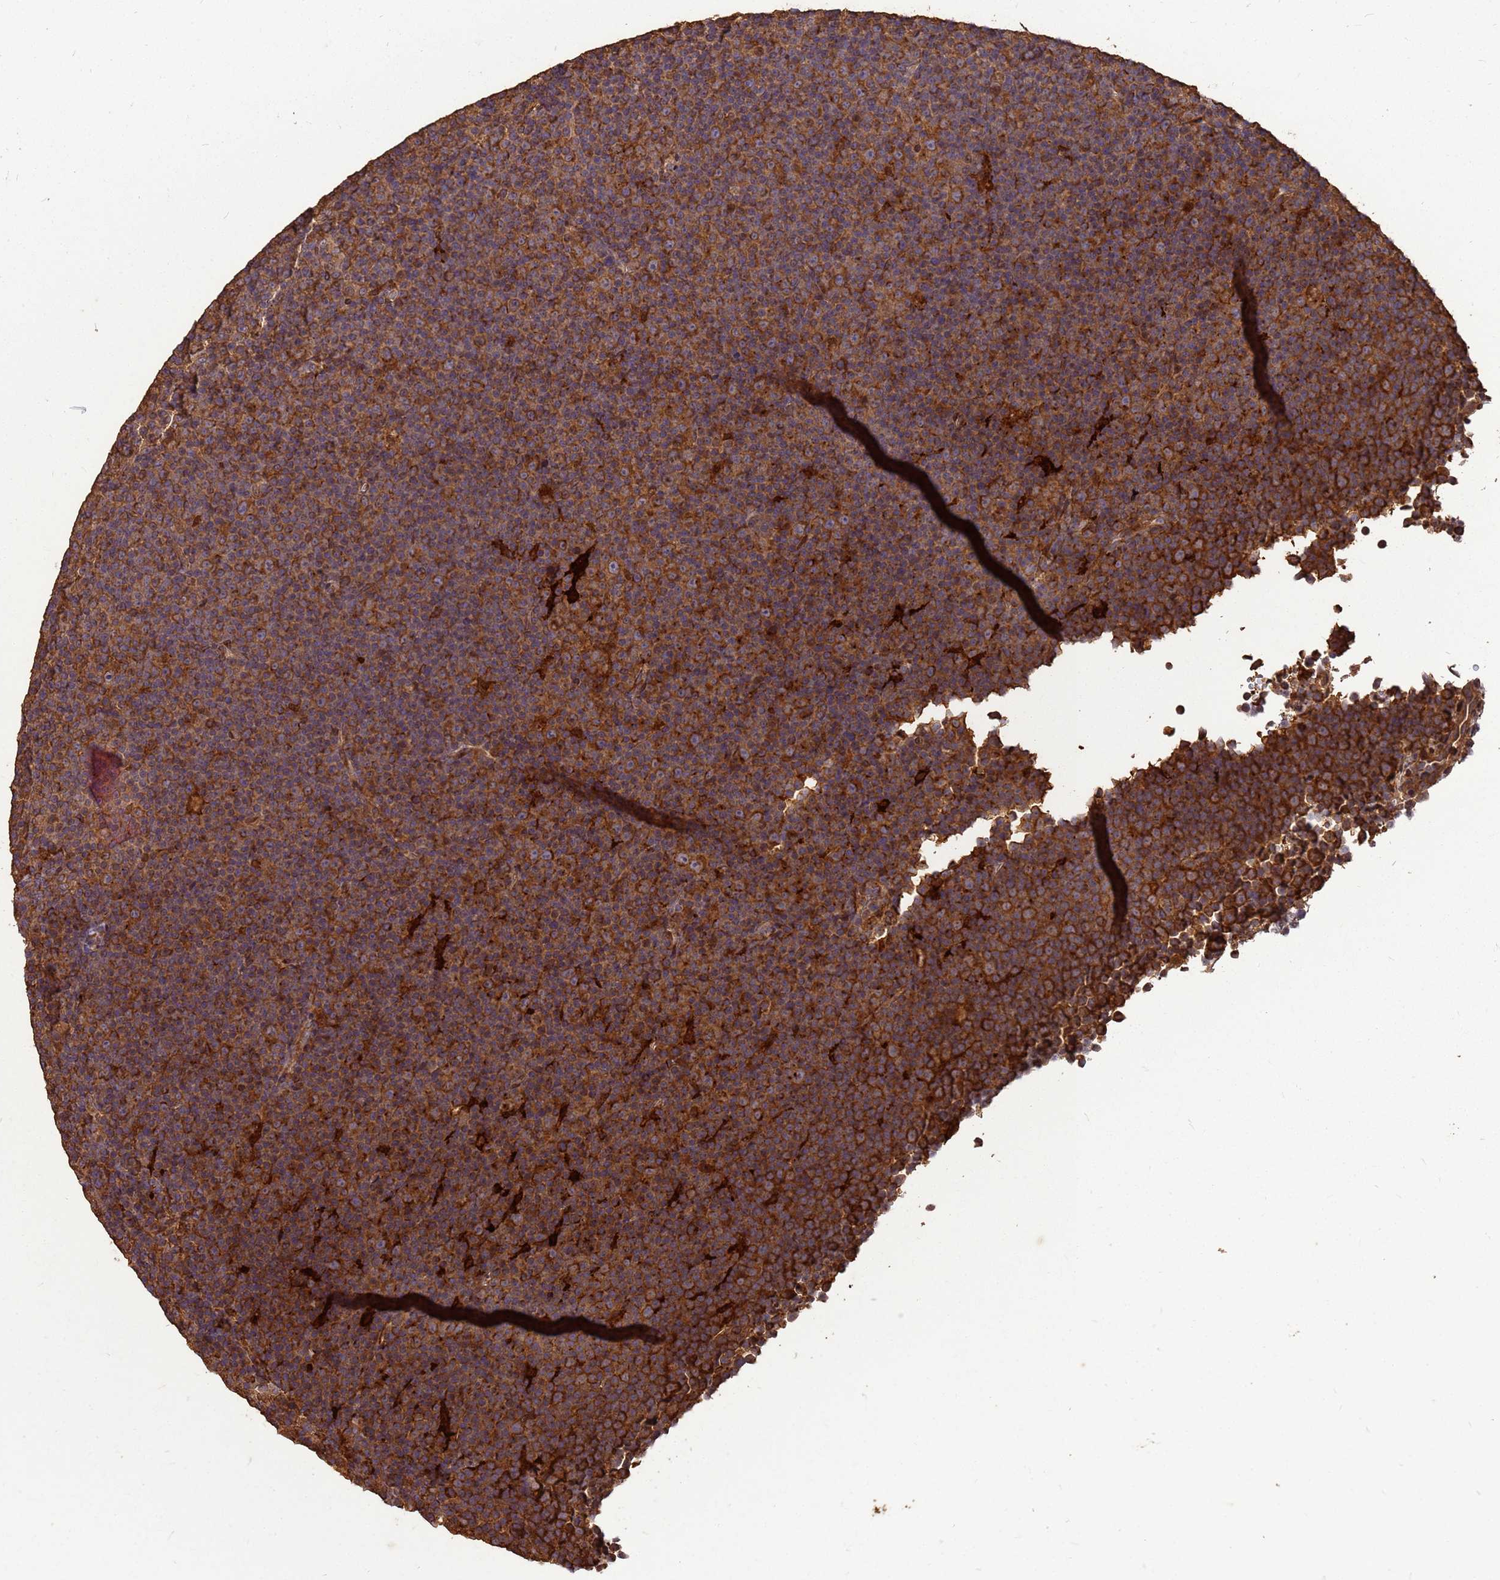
{"staining": {"intensity": "strong", "quantity": ">75%", "location": "cytoplasmic/membranous"}, "tissue": "lymphoma", "cell_type": "Tumor cells", "image_type": "cancer", "snomed": [{"axis": "morphology", "description": "Malignant lymphoma, non-Hodgkin's type, Low grade"}, {"axis": "topography", "description": "Lymph node"}], "caption": "Lymphoma stained for a protein (brown) exhibits strong cytoplasmic/membranous positive staining in about >75% of tumor cells.", "gene": "ZNF618", "patient": {"sex": "female", "age": 67}}